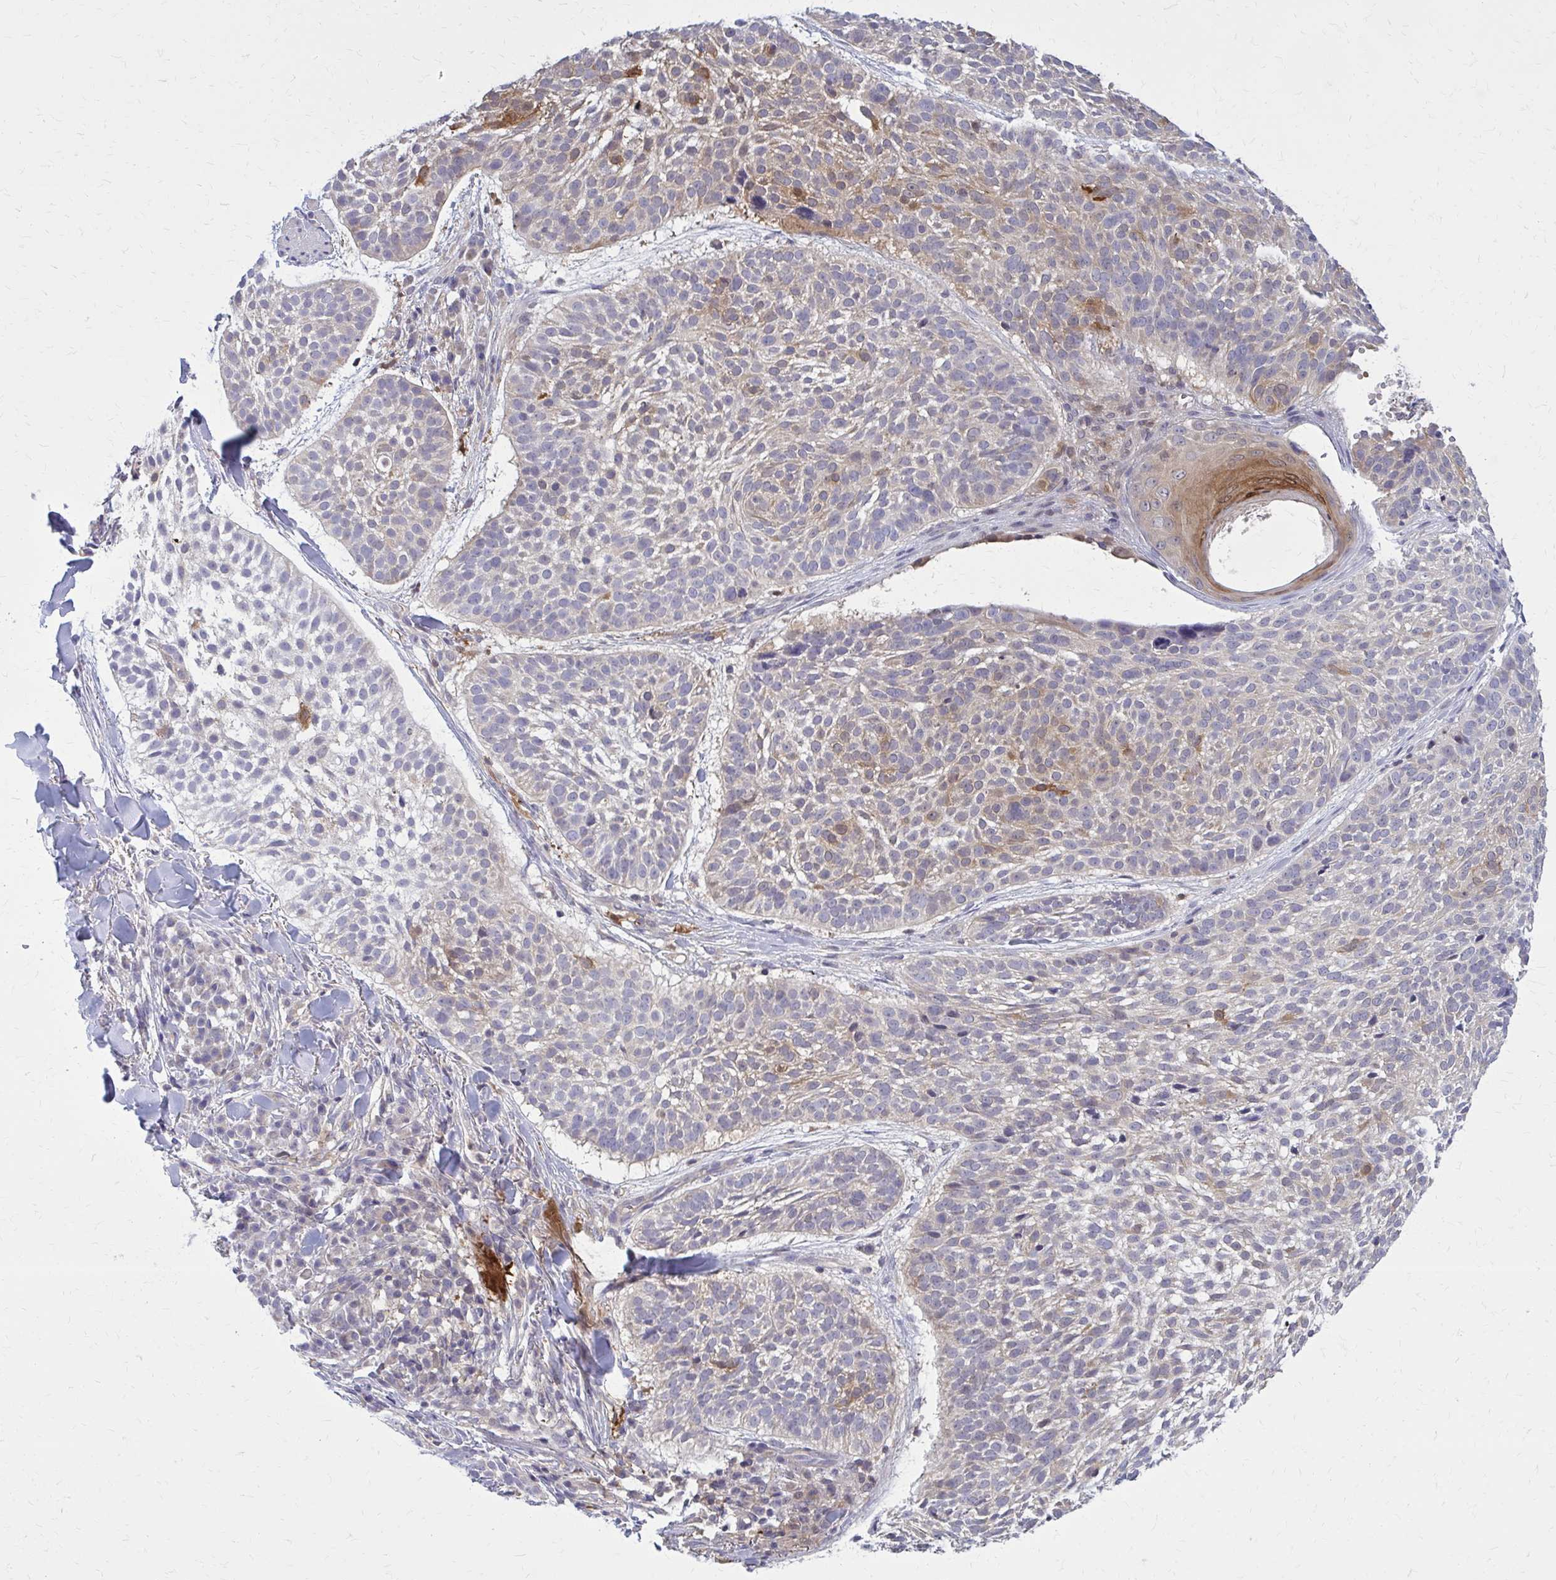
{"staining": {"intensity": "weak", "quantity": "<25%", "location": "cytoplasmic/membranous"}, "tissue": "skin cancer", "cell_type": "Tumor cells", "image_type": "cancer", "snomed": [{"axis": "morphology", "description": "Basal cell carcinoma"}, {"axis": "topography", "description": "Skin"}, {"axis": "topography", "description": "Skin of scalp"}], "caption": "An image of human skin cancer (basal cell carcinoma) is negative for staining in tumor cells.", "gene": "DBI", "patient": {"sex": "female", "age": 45}}